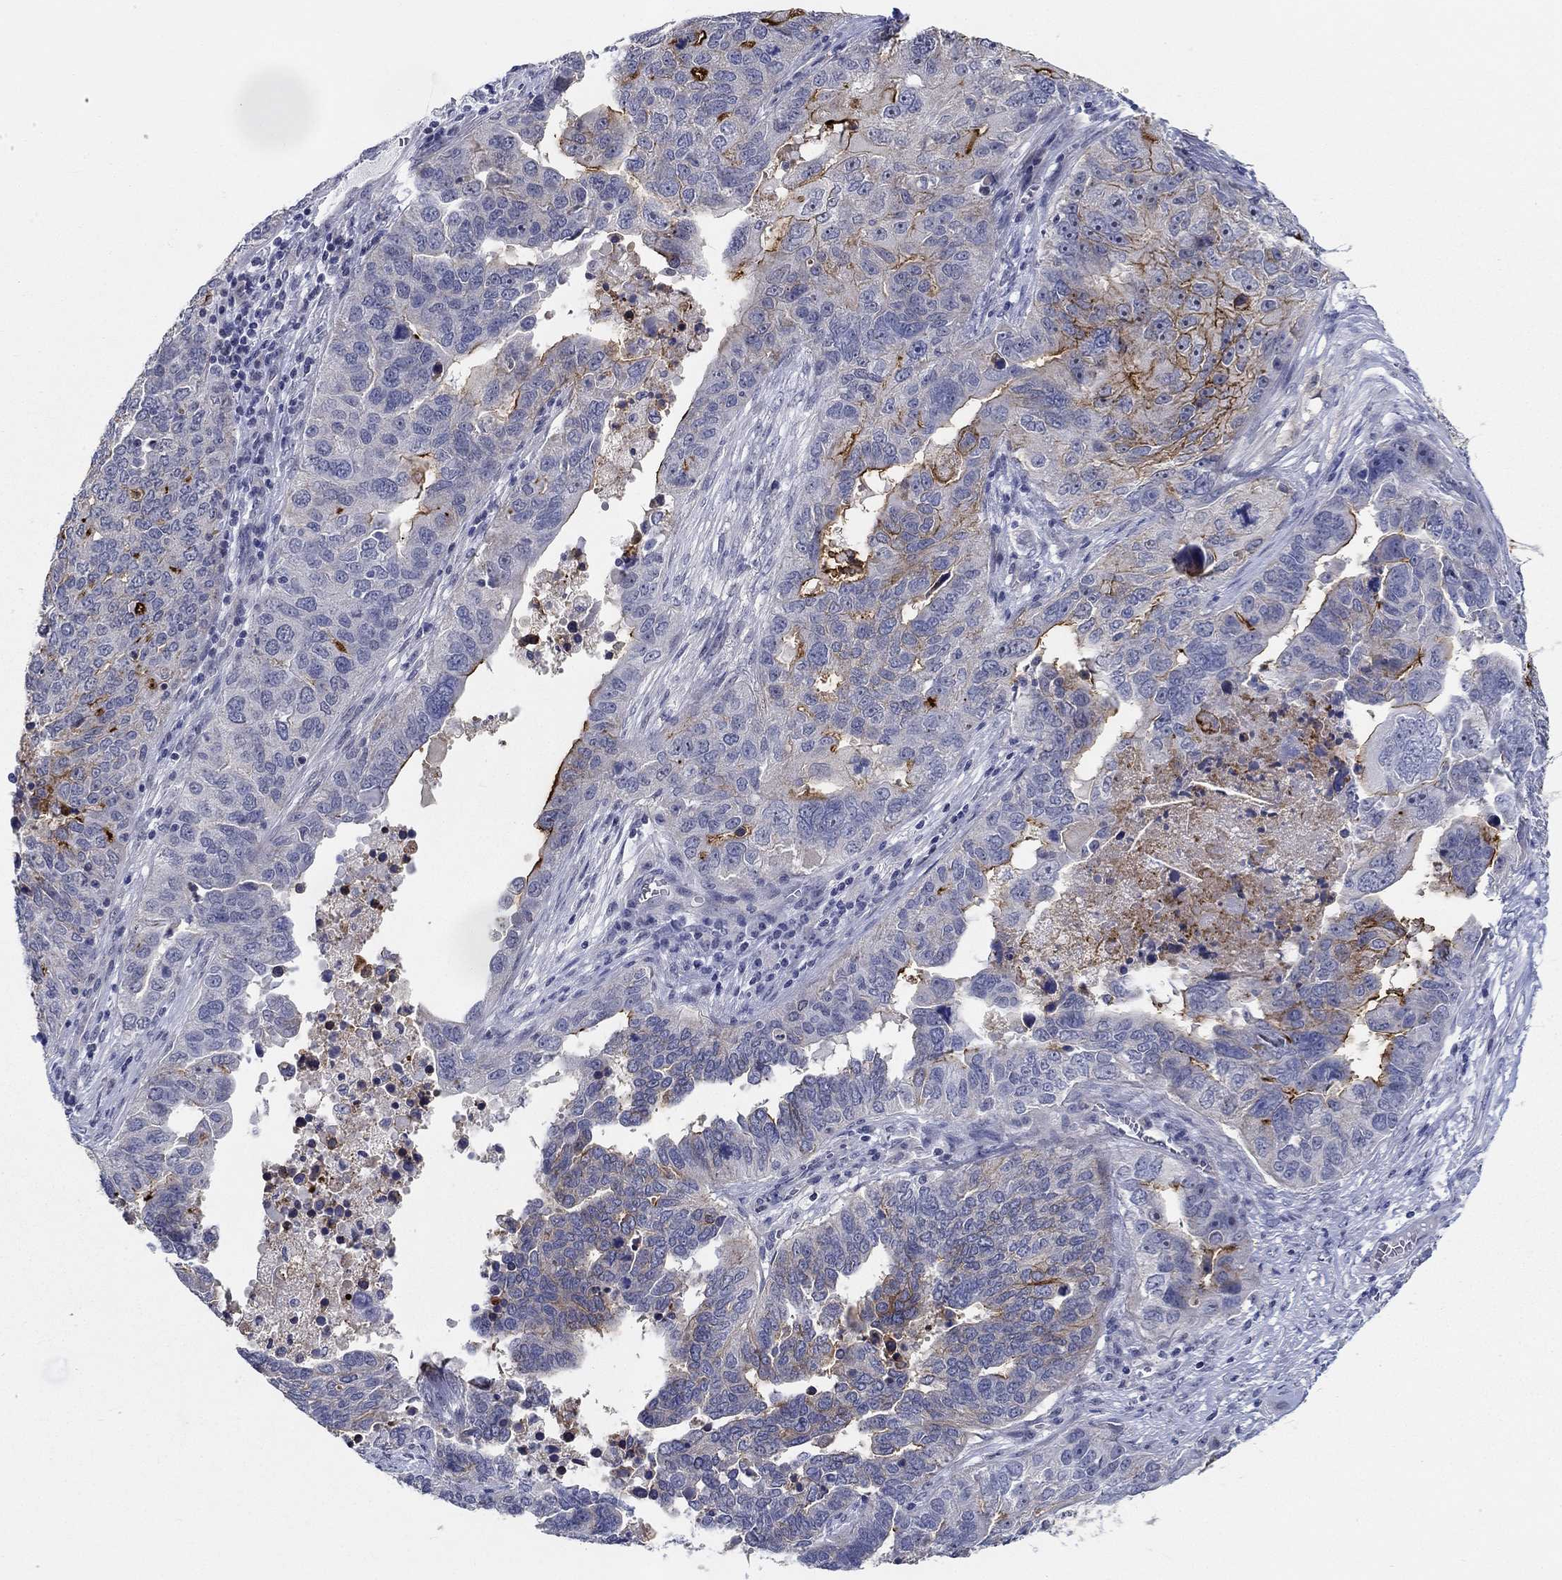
{"staining": {"intensity": "strong", "quantity": "25%-75%", "location": "cytoplasmic/membranous"}, "tissue": "ovarian cancer", "cell_type": "Tumor cells", "image_type": "cancer", "snomed": [{"axis": "morphology", "description": "Carcinoma, endometroid"}, {"axis": "topography", "description": "Soft tissue"}, {"axis": "topography", "description": "Ovary"}], "caption": "Protein staining of ovarian endometroid carcinoma tissue shows strong cytoplasmic/membranous staining in about 25%-75% of tumor cells.", "gene": "SMIM18", "patient": {"sex": "female", "age": 52}}